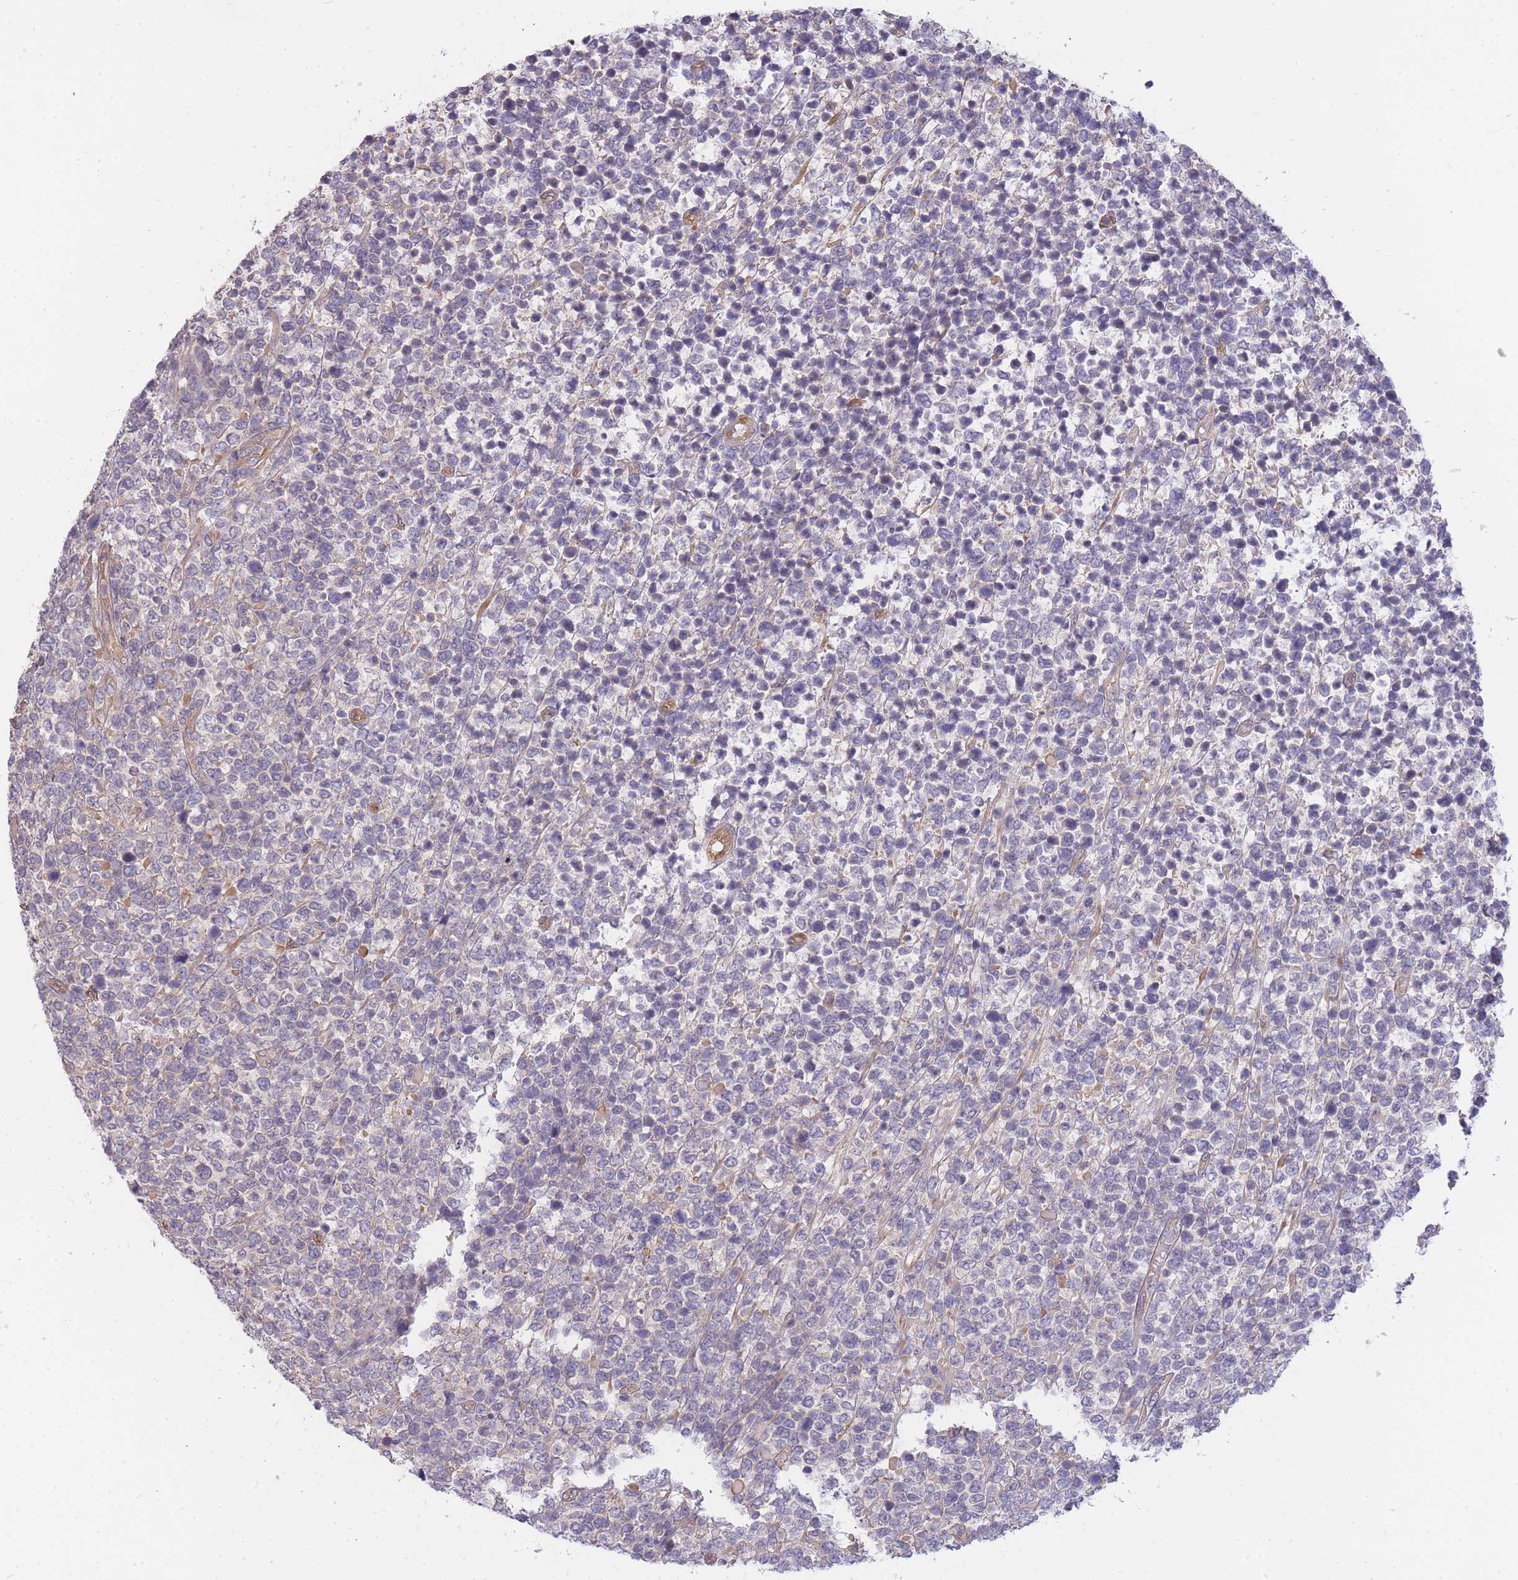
{"staining": {"intensity": "negative", "quantity": "none", "location": "none"}, "tissue": "lymphoma", "cell_type": "Tumor cells", "image_type": "cancer", "snomed": [{"axis": "morphology", "description": "Malignant lymphoma, non-Hodgkin's type, High grade"}, {"axis": "topography", "description": "Soft tissue"}], "caption": "The IHC photomicrograph has no significant staining in tumor cells of high-grade malignant lymphoma, non-Hodgkin's type tissue. (DAB IHC with hematoxylin counter stain).", "gene": "SMC6", "patient": {"sex": "female", "age": 56}}